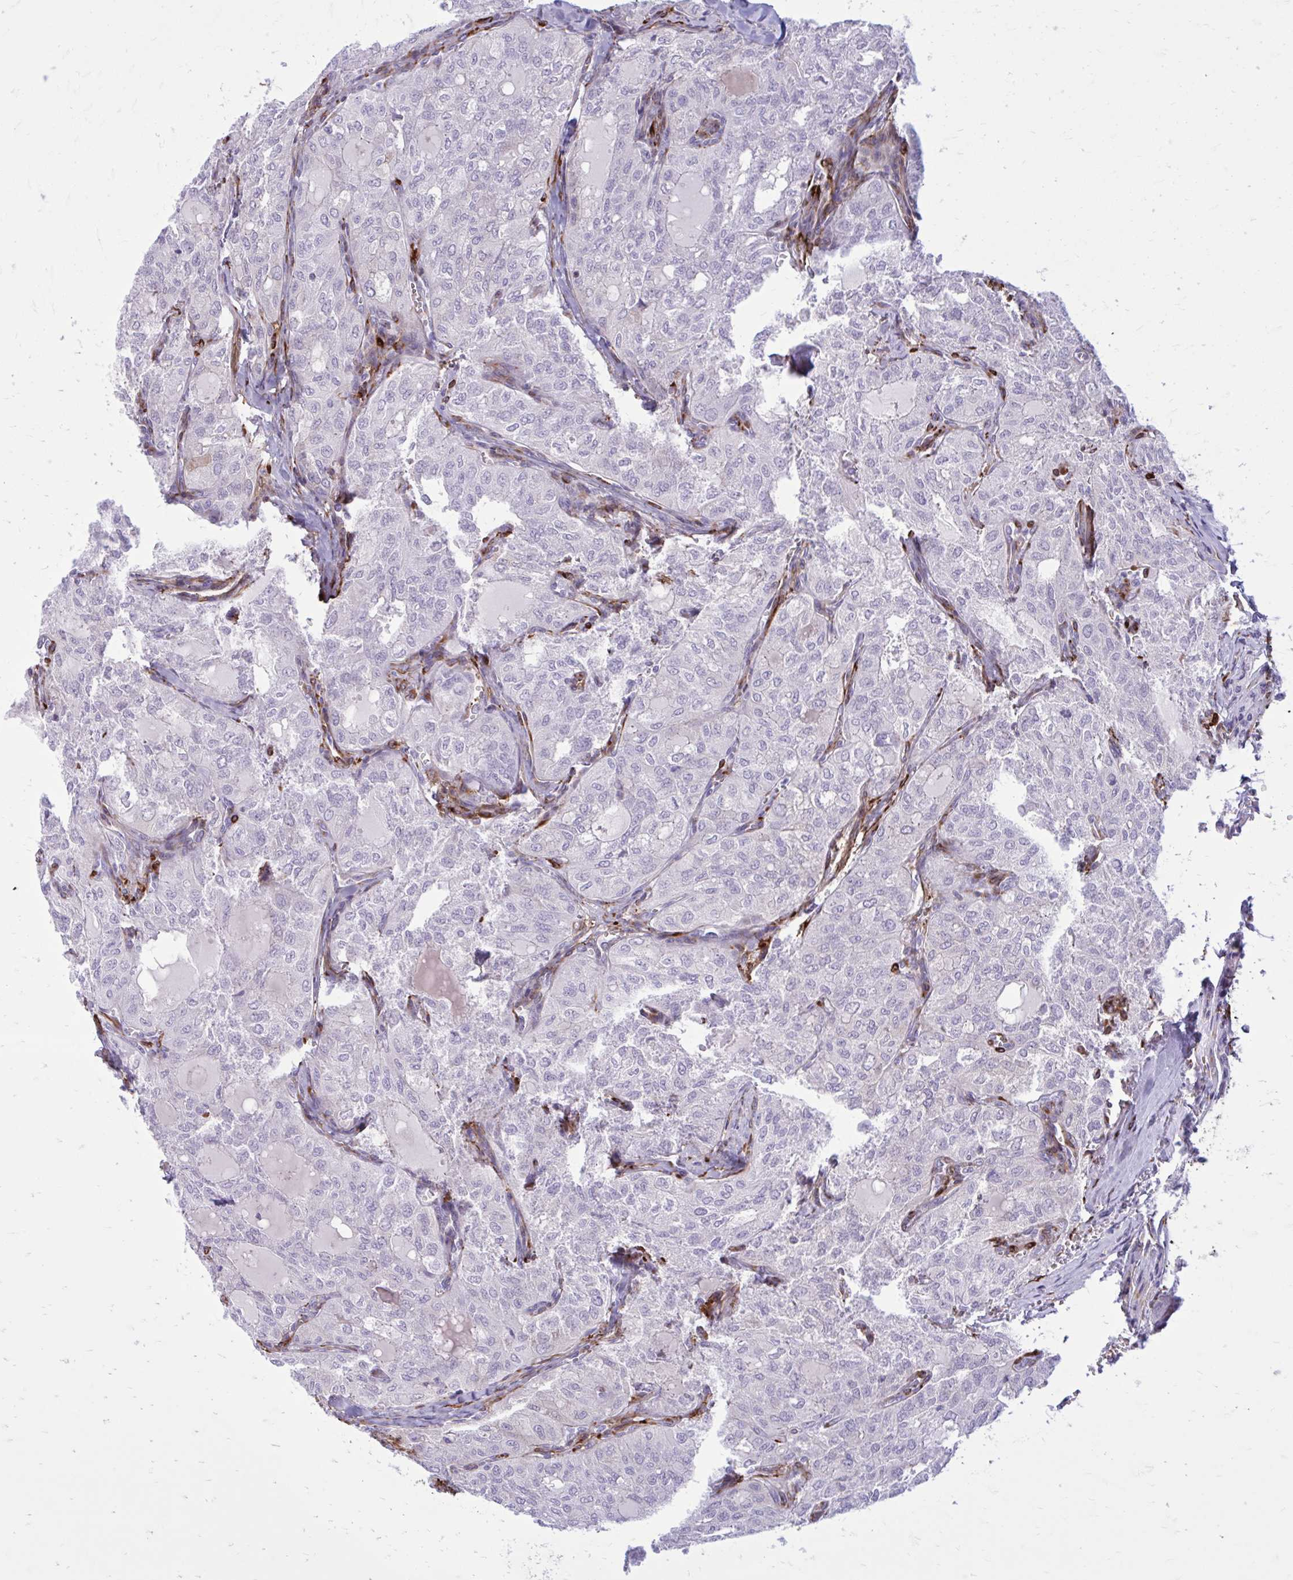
{"staining": {"intensity": "negative", "quantity": "none", "location": "none"}, "tissue": "thyroid cancer", "cell_type": "Tumor cells", "image_type": "cancer", "snomed": [{"axis": "morphology", "description": "Follicular adenoma carcinoma, NOS"}, {"axis": "topography", "description": "Thyroid gland"}], "caption": "An immunohistochemistry photomicrograph of thyroid cancer (follicular adenoma carcinoma) is shown. There is no staining in tumor cells of thyroid cancer (follicular adenoma carcinoma). (DAB (3,3'-diaminobenzidine) immunohistochemistry (IHC), high magnification).", "gene": "BEND5", "patient": {"sex": "male", "age": 75}}